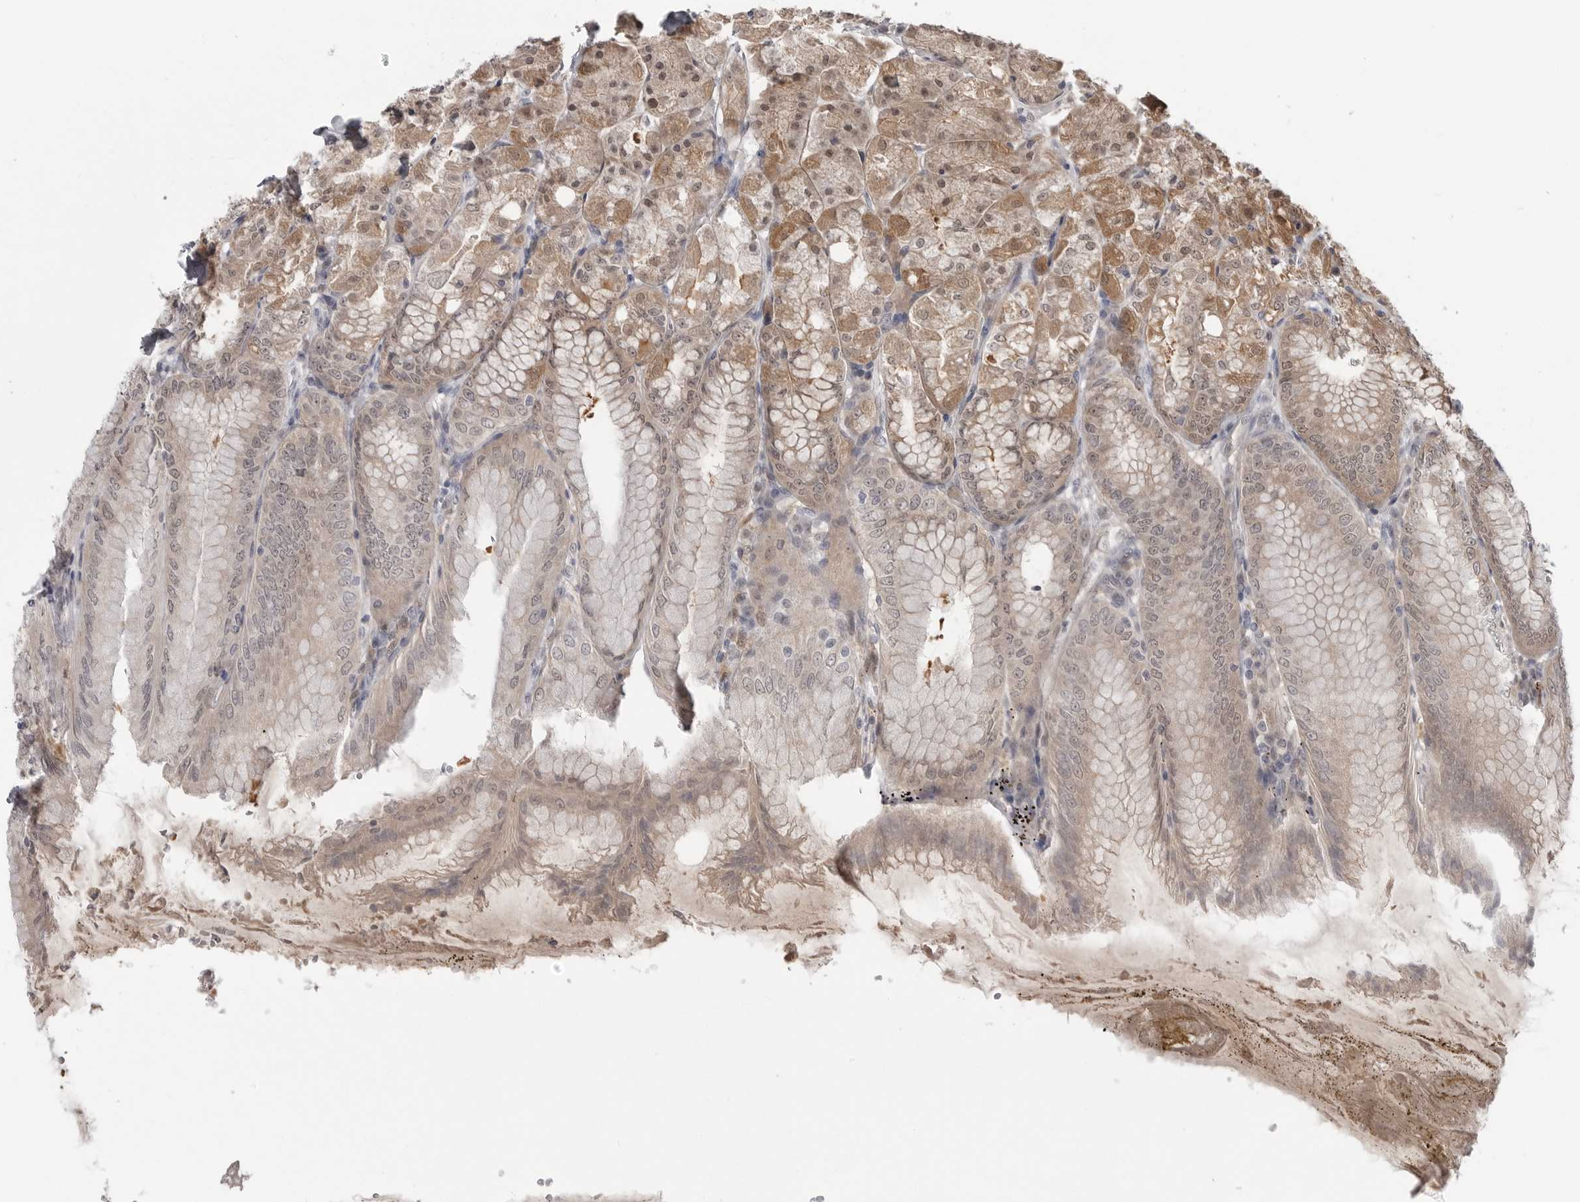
{"staining": {"intensity": "moderate", "quantity": ">75%", "location": "cytoplasmic/membranous,nuclear"}, "tissue": "stomach", "cell_type": "Glandular cells", "image_type": "normal", "snomed": [{"axis": "morphology", "description": "Normal tissue, NOS"}, {"axis": "topography", "description": "Stomach, lower"}], "caption": "This micrograph demonstrates immunohistochemistry staining of normal human stomach, with medium moderate cytoplasmic/membranous,nuclear positivity in approximately >75% of glandular cells.", "gene": "PNPO", "patient": {"sex": "male", "age": 71}}